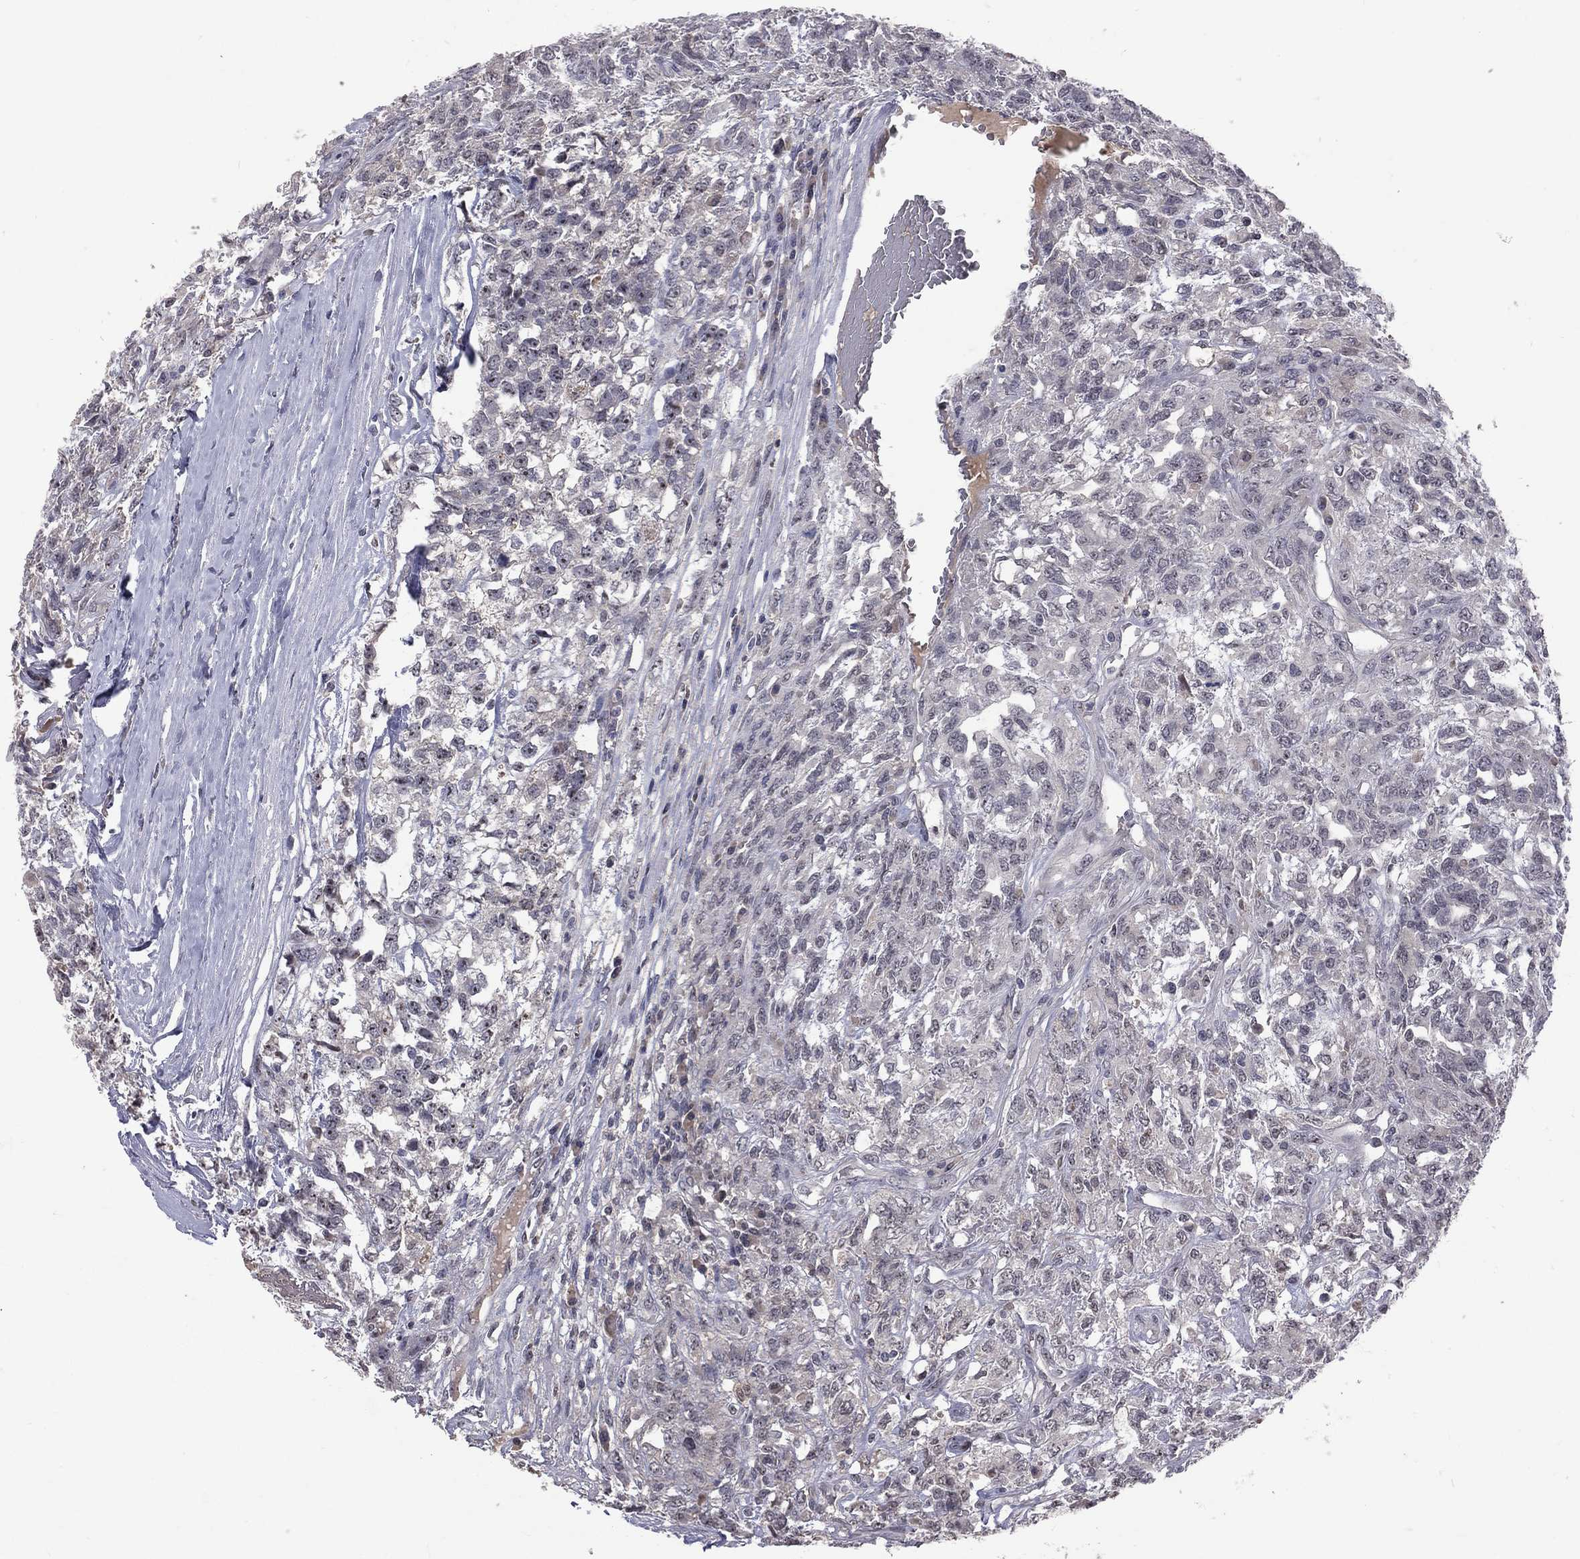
{"staining": {"intensity": "negative", "quantity": "none", "location": "none"}, "tissue": "testis cancer", "cell_type": "Tumor cells", "image_type": "cancer", "snomed": [{"axis": "morphology", "description": "Seminoma, NOS"}, {"axis": "topography", "description": "Testis"}], "caption": "Protein analysis of testis seminoma exhibits no significant staining in tumor cells.", "gene": "DSG4", "patient": {"sex": "male", "age": 52}}